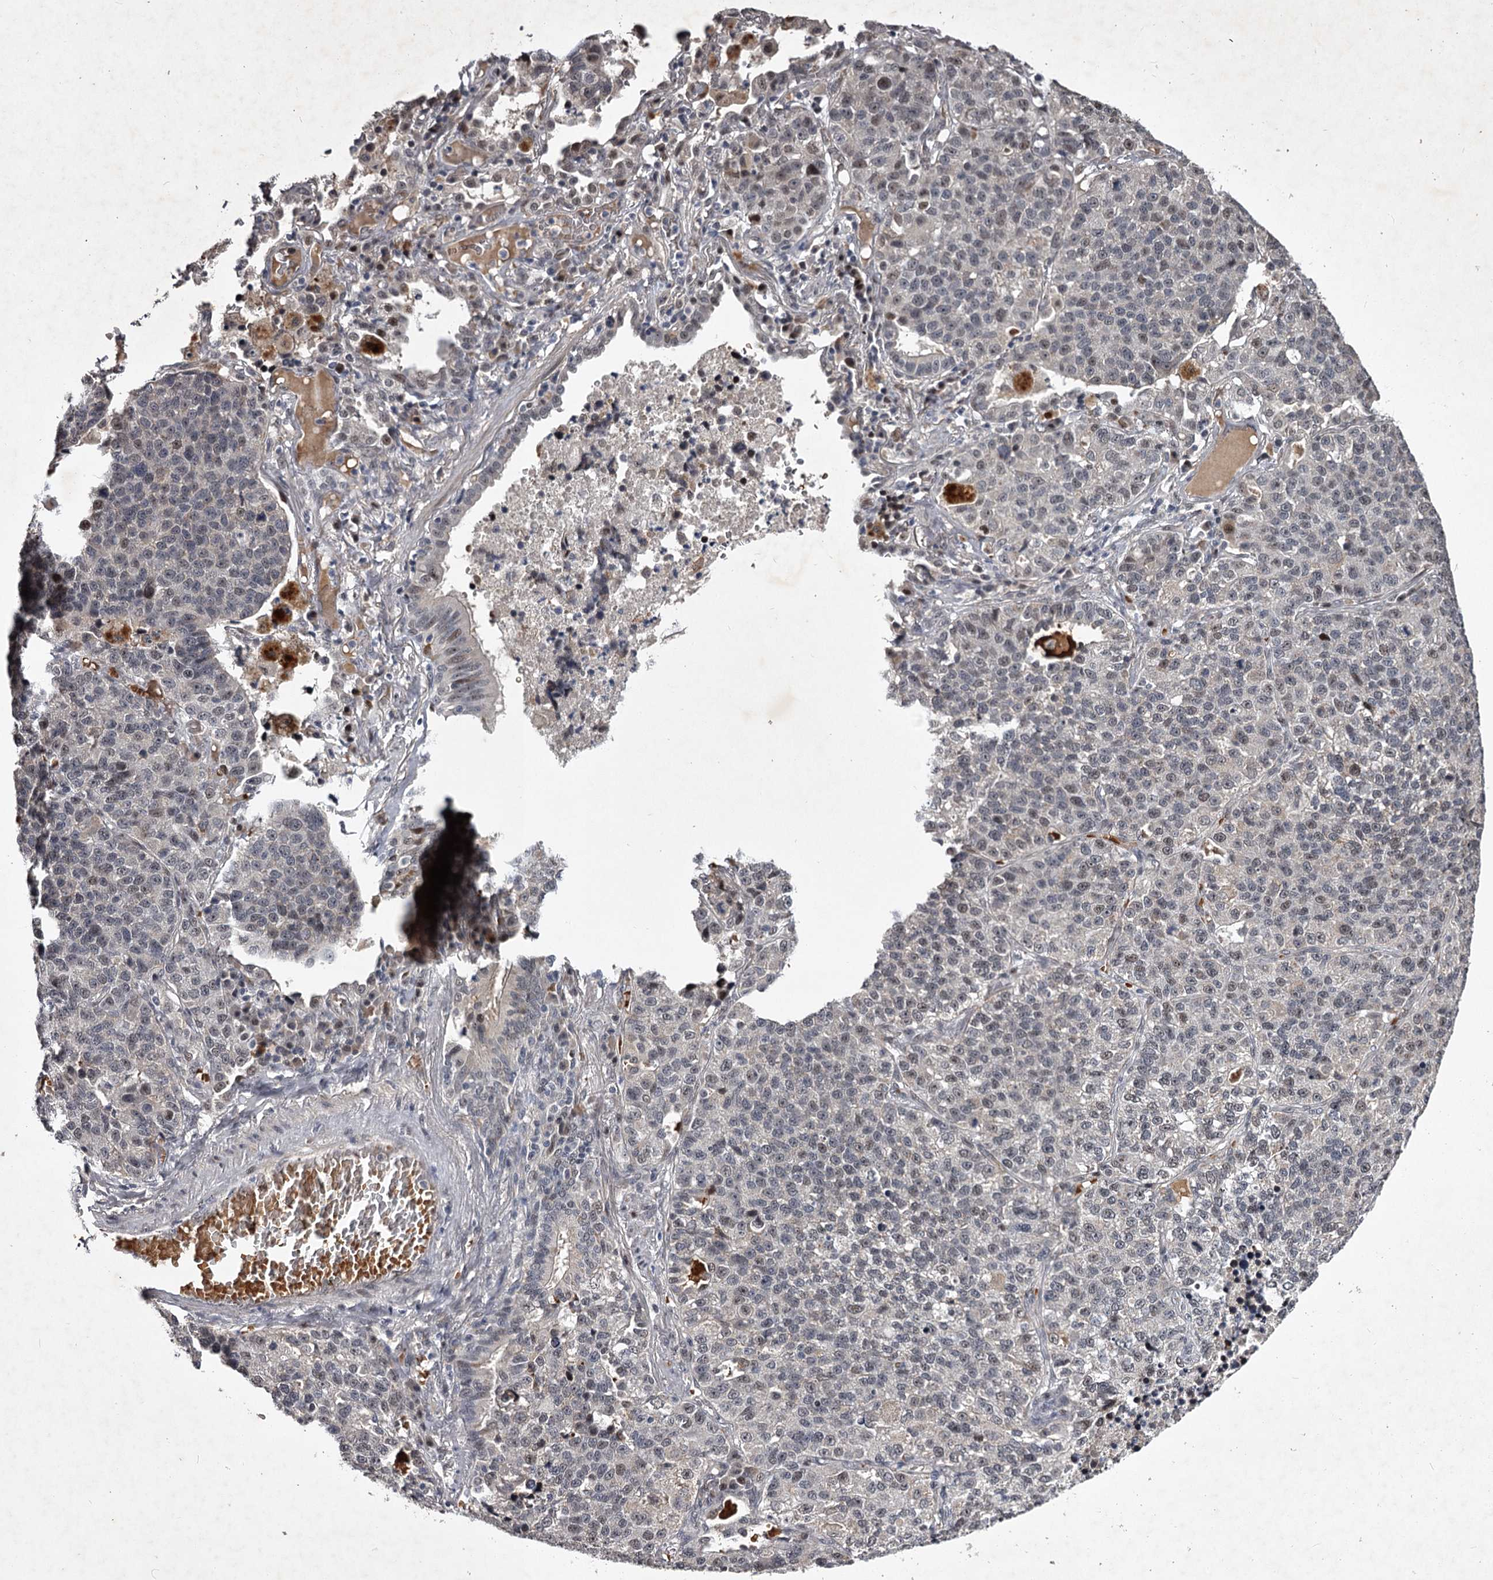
{"staining": {"intensity": "weak", "quantity": "<25%", "location": "nuclear"}, "tissue": "lung cancer", "cell_type": "Tumor cells", "image_type": "cancer", "snomed": [{"axis": "morphology", "description": "Adenocarcinoma, NOS"}, {"axis": "topography", "description": "Lung"}], "caption": "This is an immunohistochemistry (IHC) micrograph of human adenocarcinoma (lung). There is no positivity in tumor cells.", "gene": "RNF44", "patient": {"sex": "male", "age": 49}}